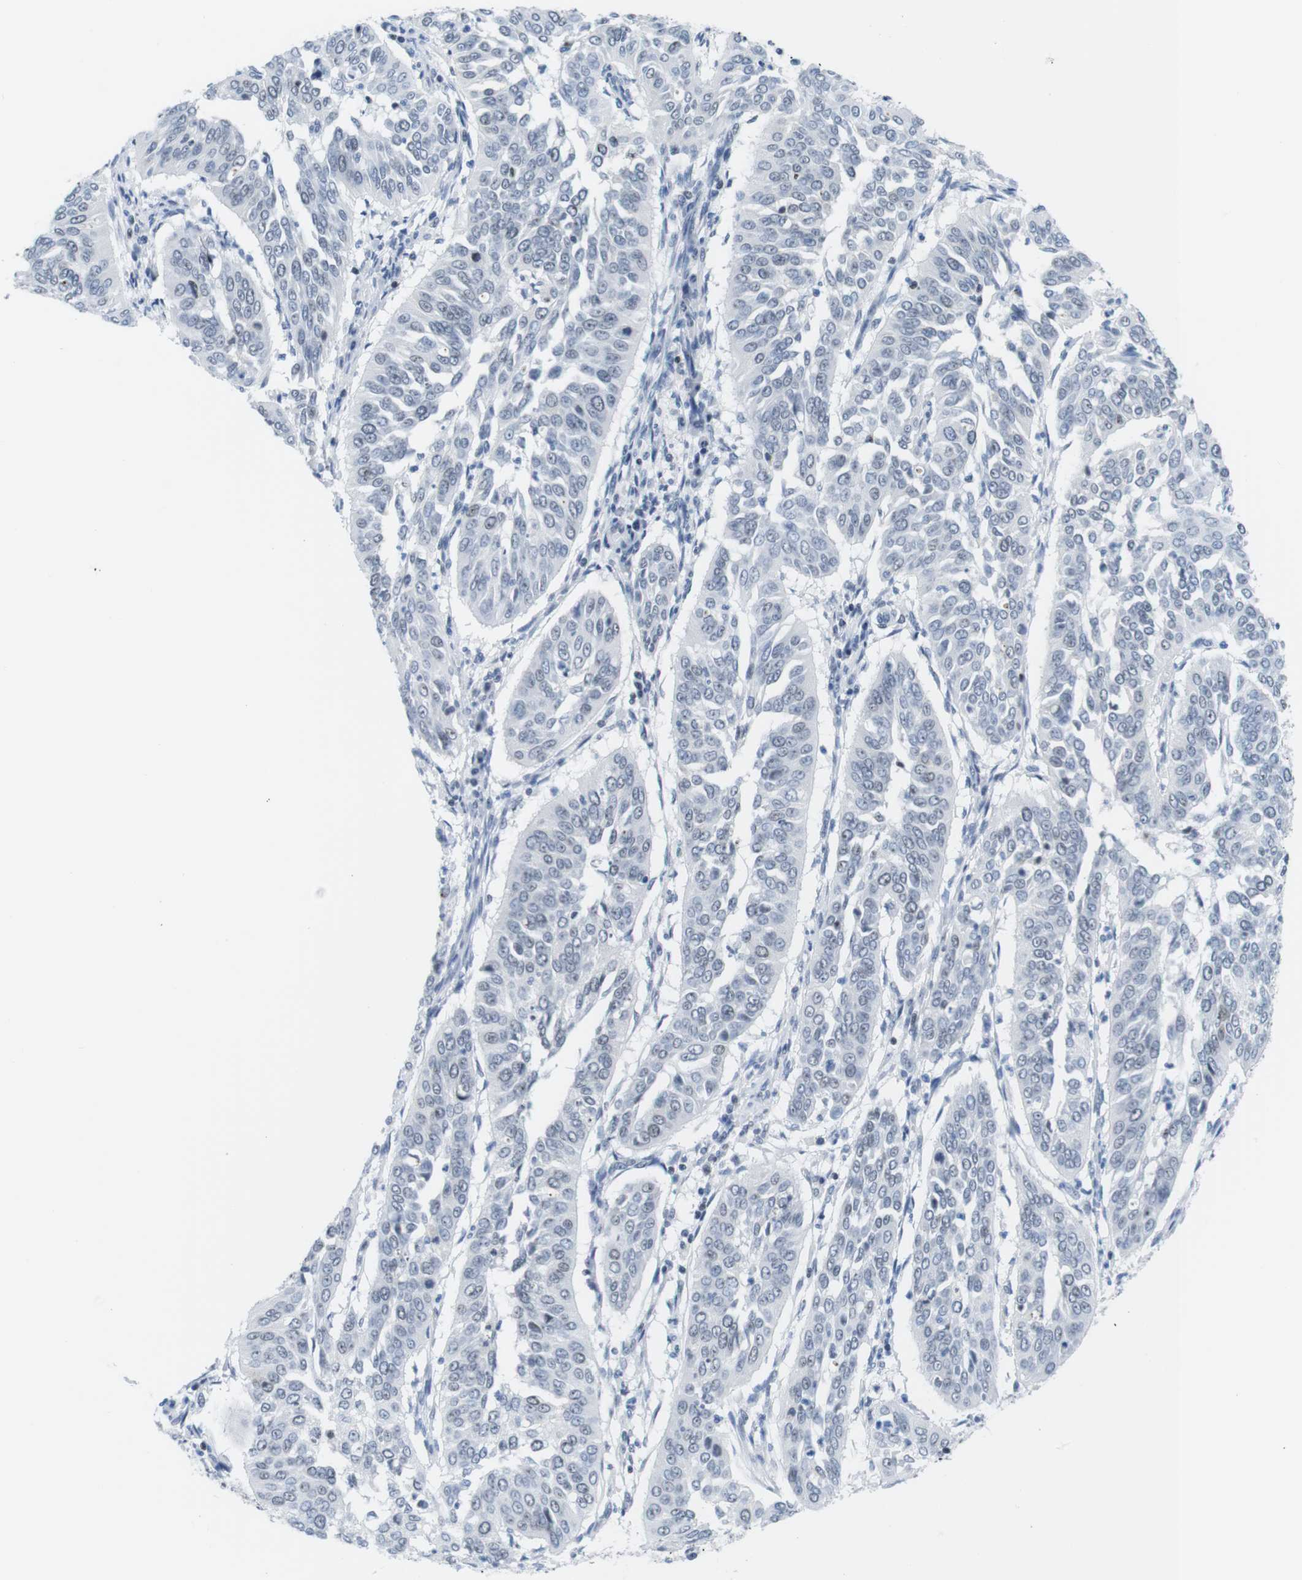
{"staining": {"intensity": "weak", "quantity": "<25%", "location": "nuclear"}, "tissue": "cervical cancer", "cell_type": "Tumor cells", "image_type": "cancer", "snomed": [{"axis": "morphology", "description": "Normal tissue, NOS"}, {"axis": "morphology", "description": "Squamous cell carcinoma, NOS"}, {"axis": "topography", "description": "Cervix"}], "caption": "Immunohistochemistry (IHC) photomicrograph of cervical squamous cell carcinoma stained for a protein (brown), which demonstrates no positivity in tumor cells. Nuclei are stained in blue.", "gene": "NIFK", "patient": {"sex": "female", "age": 39}}